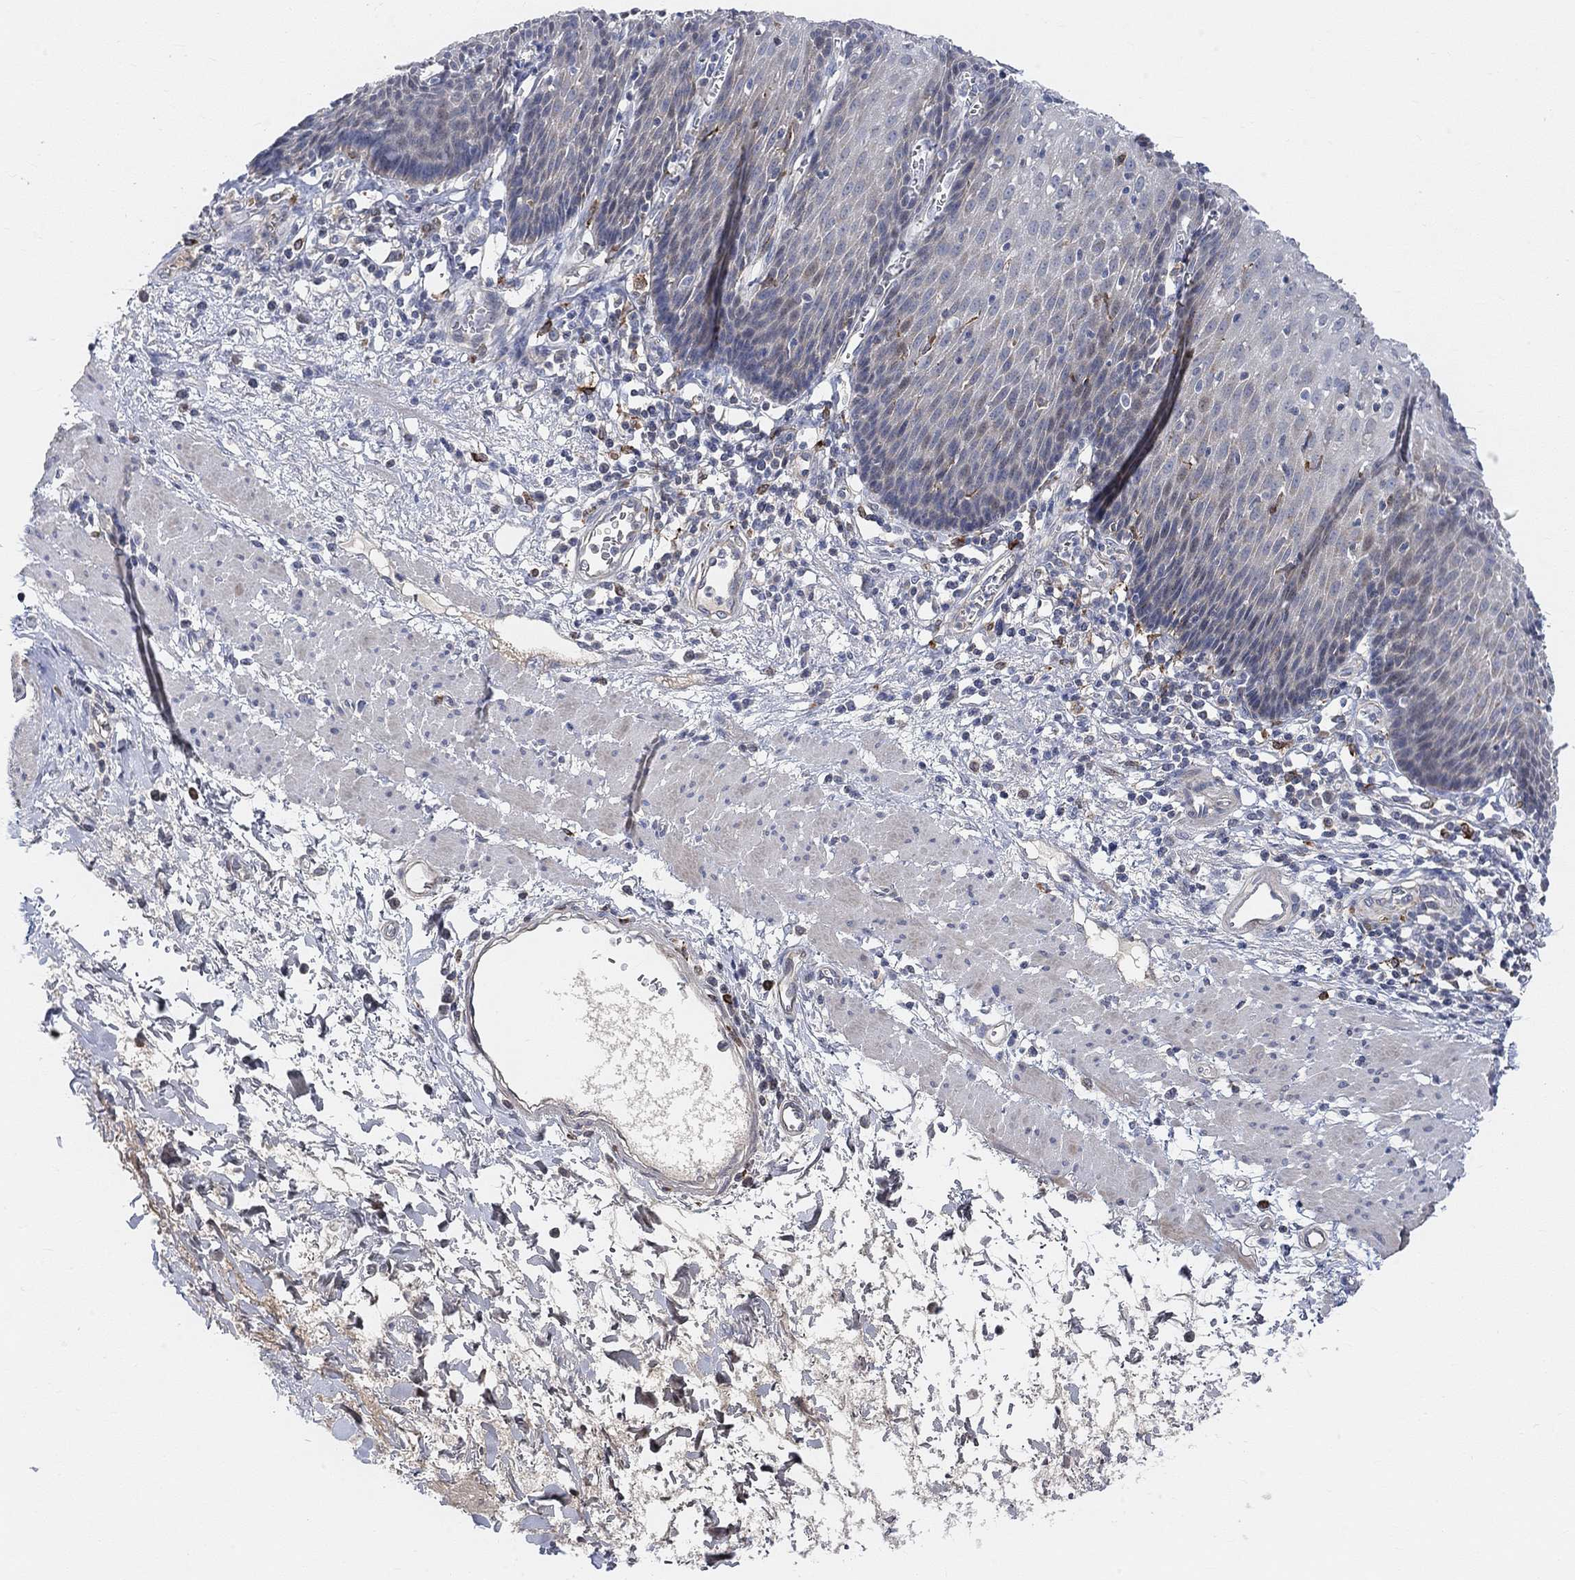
{"staining": {"intensity": "negative", "quantity": "none", "location": "none"}, "tissue": "esophagus", "cell_type": "Squamous epithelial cells", "image_type": "normal", "snomed": [{"axis": "morphology", "description": "Normal tissue, NOS"}, {"axis": "topography", "description": "Esophagus"}], "caption": "Squamous epithelial cells are negative for protein expression in benign human esophagus. The staining is performed using DAB (3,3'-diaminobenzidine) brown chromogen with nuclei counter-stained in using hematoxylin.", "gene": "HCRTR1", "patient": {"sex": "male", "age": 57}}